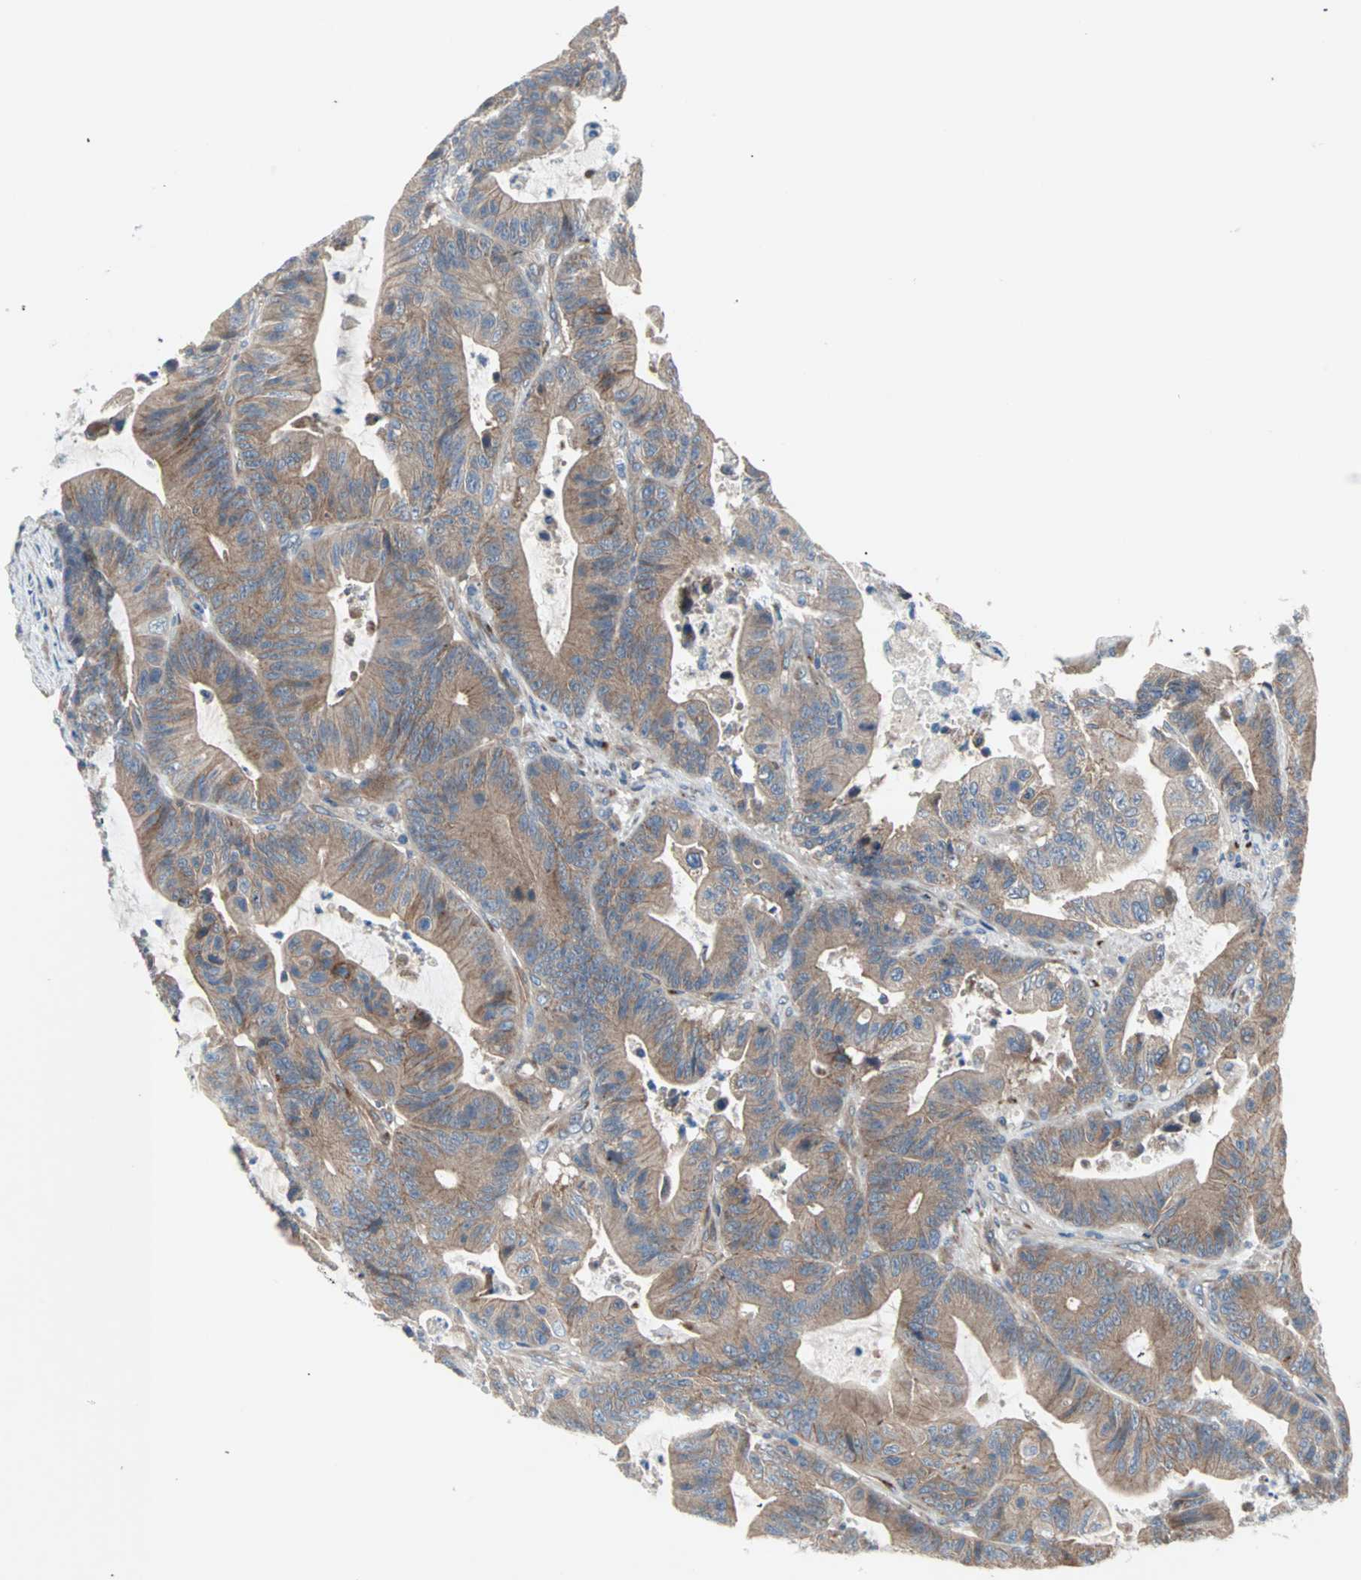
{"staining": {"intensity": "weak", "quantity": ">75%", "location": "cytoplasmic/membranous"}, "tissue": "colorectal cancer", "cell_type": "Tumor cells", "image_type": "cancer", "snomed": [{"axis": "morphology", "description": "Adenocarcinoma, NOS"}, {"axis": "topography", "description": "Colon"}], "caption": "Colorectal adenocarcinoma stained for a protein displays weak cytoplasmic/membranous positivity in tumor cells.", "gene": "PDE8A", "patient": {"sex": "female", "age": 84}}